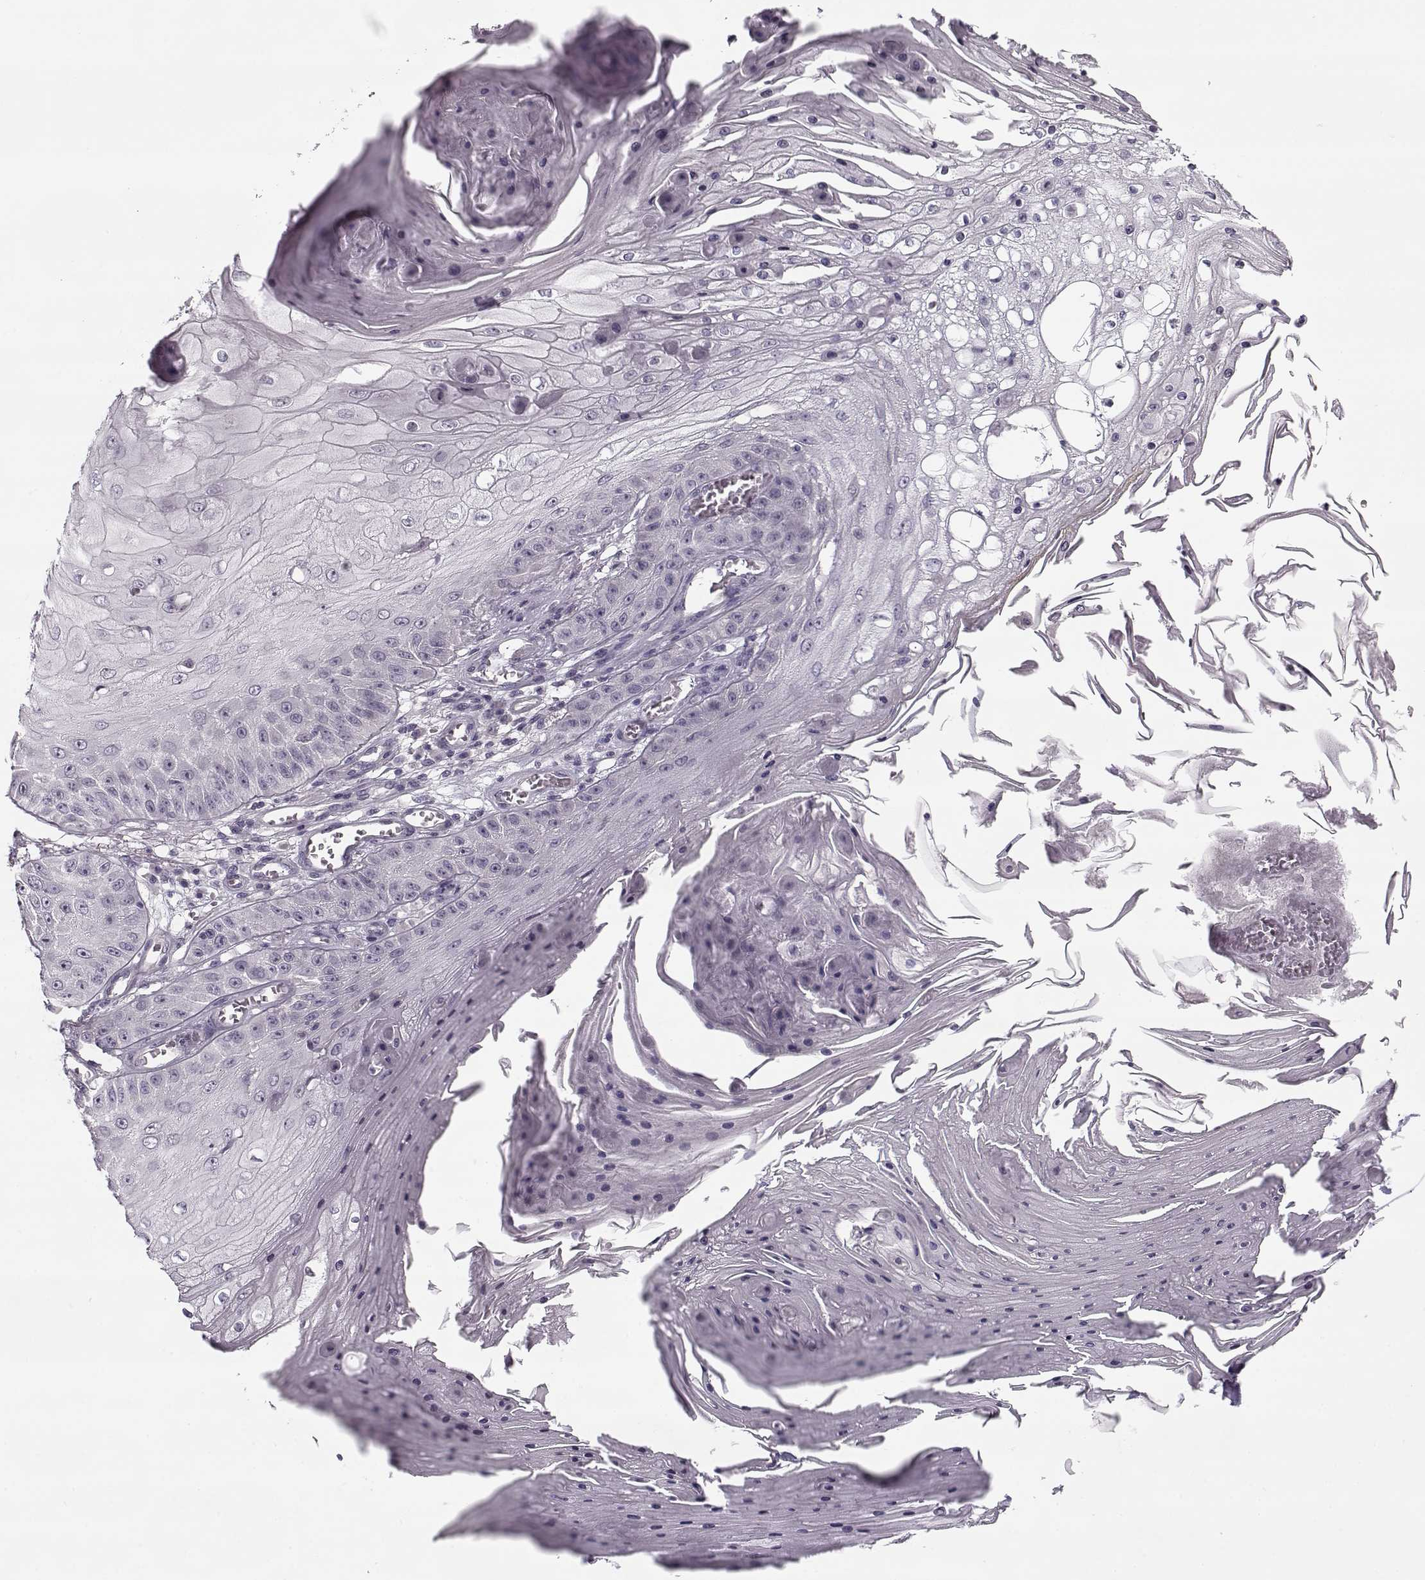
{"staining": {"intensity": "negative", "quantity": "none", "location": "none"}, "tissue": "skin cancer", "cell_type": "Tumor cells", "image_type": "cancer", "snomed": [{"axis": "morphology", "description": "Squamous cell carcinoma, NOS"}, {"axis": "topography", "description": "Skin"}], "caption": "DAB (3,3'-diaminobenzidine) immunohistochemical staining of human skin cancer (squamous cell carcinoma) demonstrates no significant positivity in tumor cells.", "gene": "PNMT", "patient": {"sex": "male", "age": 70}}